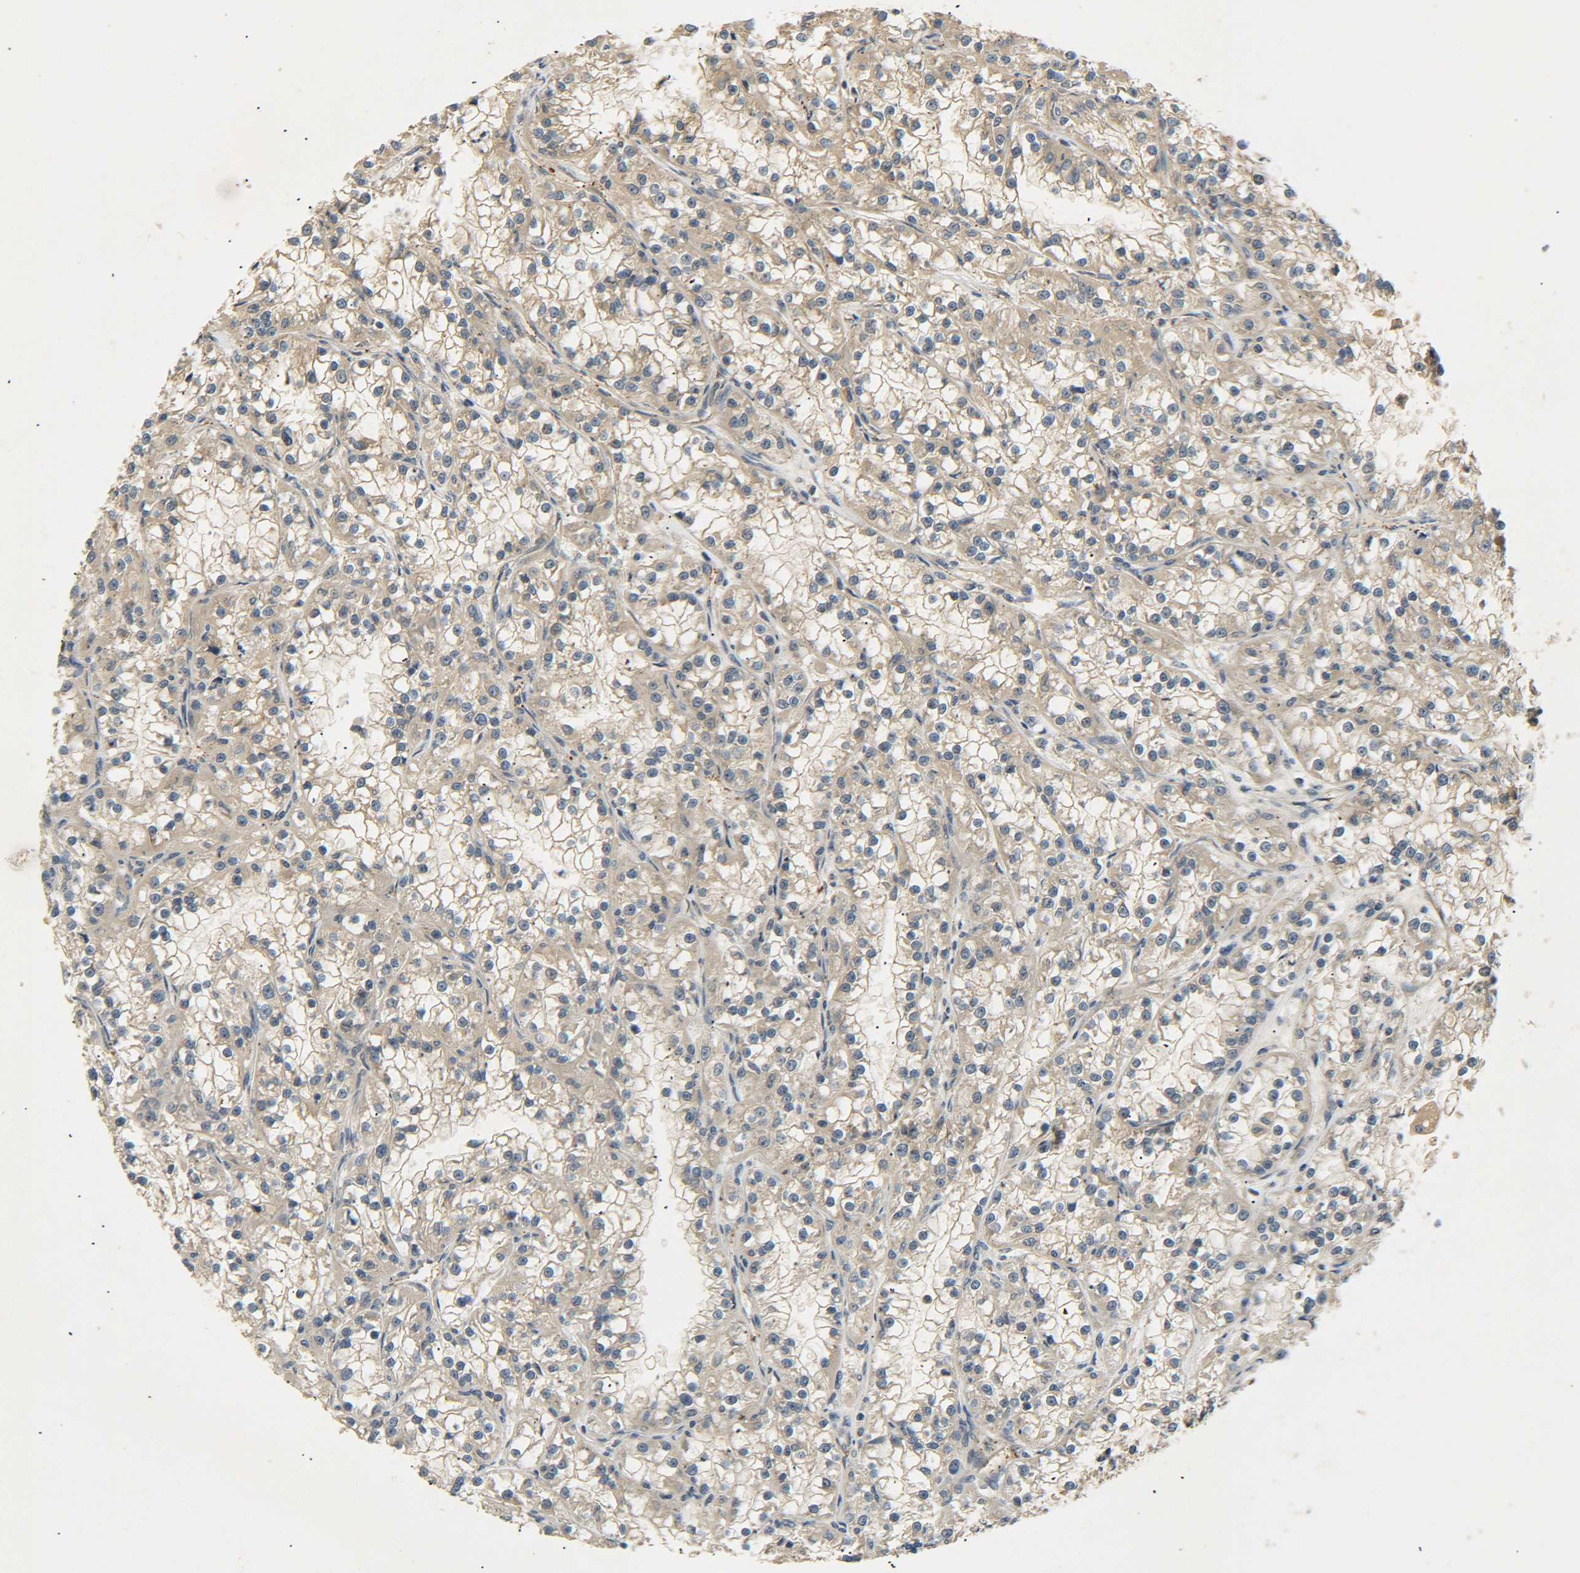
{"staining": {"intensity": "weak", "quantity": "<25%", "location": "cytoplasmic/membranous"}, "tissue": "renal cancer", "cell_type": "Tumor cells", "image_type": "cancer", "snomed": [{"axis": "morphology", "description": "Adenocarcinoma, NOS"}, {"axis": "topography", "description": "Kidney"}], "caption": "A histopathology image of renal adenocarcinoma stained for a protein exhibits no brown staining in tumor cells. (DAB (3,3'-diaminobenzidine) immunohistochemistry, high magnification).", "gene": "LRCH3", "patient": {"sex": "female", "age": 52}}